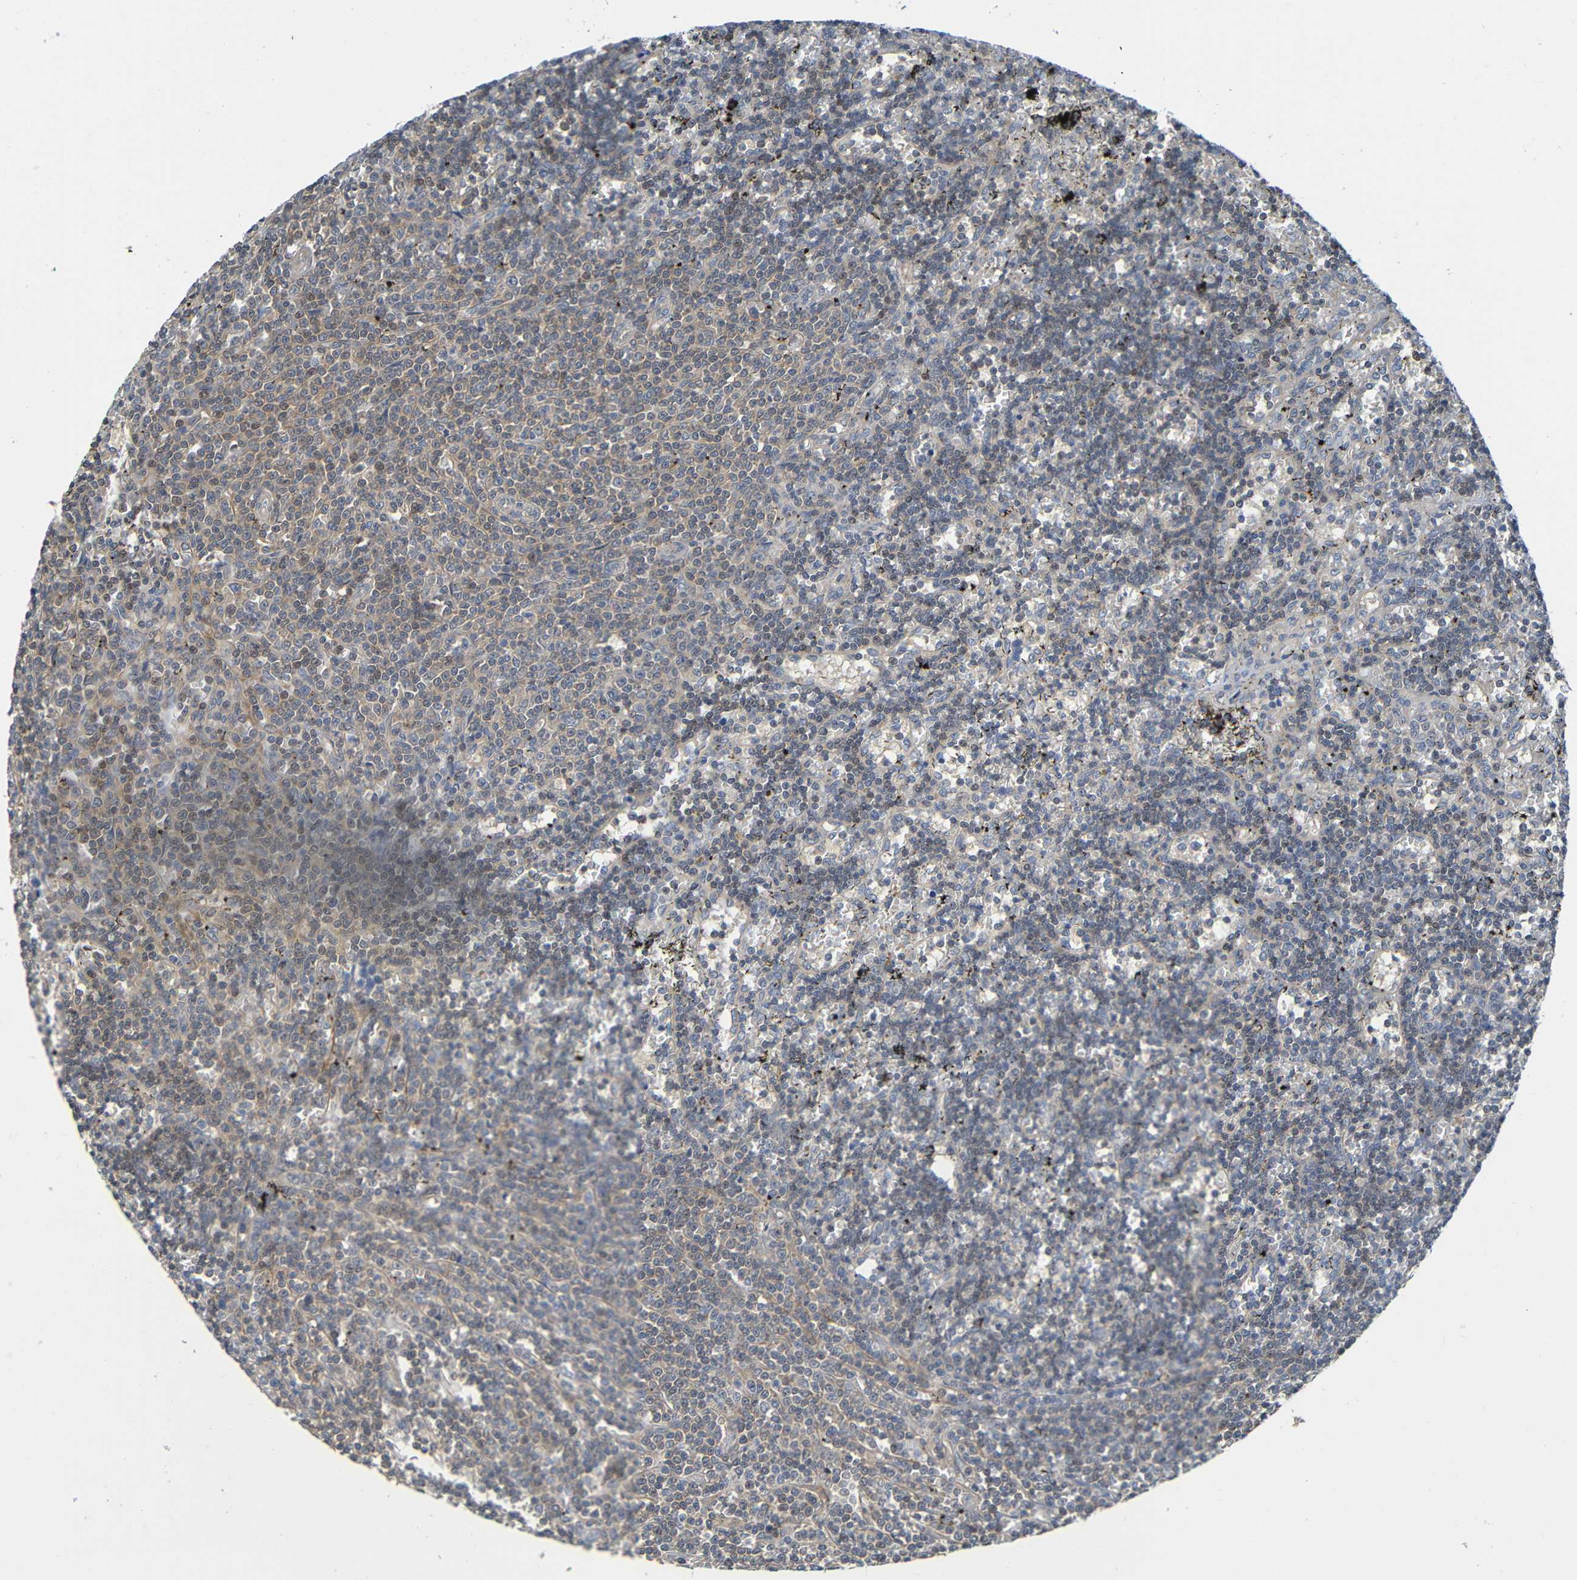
{"staining": {"intensity": "weak", "quantity": "<25%", "location": "cytoplasmic/membranous,nuclear"}, "tissue": "lymphoma", "cell_type": "Tumor cells", "image_type": "cancer", "snomed": [{"axis": "morphology", "description": "Malignant lymphoma, non-Hodgkin's type, Low grade"}, {"axis": "topography", "description": "Spleen"}], "caption": "DAB immunohistochemical staining of human low-grade malignant lymphoma, non-Hodgkin's type reveals no significant expression in tumor cells.", "gene": "CYP4F2", "patient": {"sex": "male", "age": 60}}